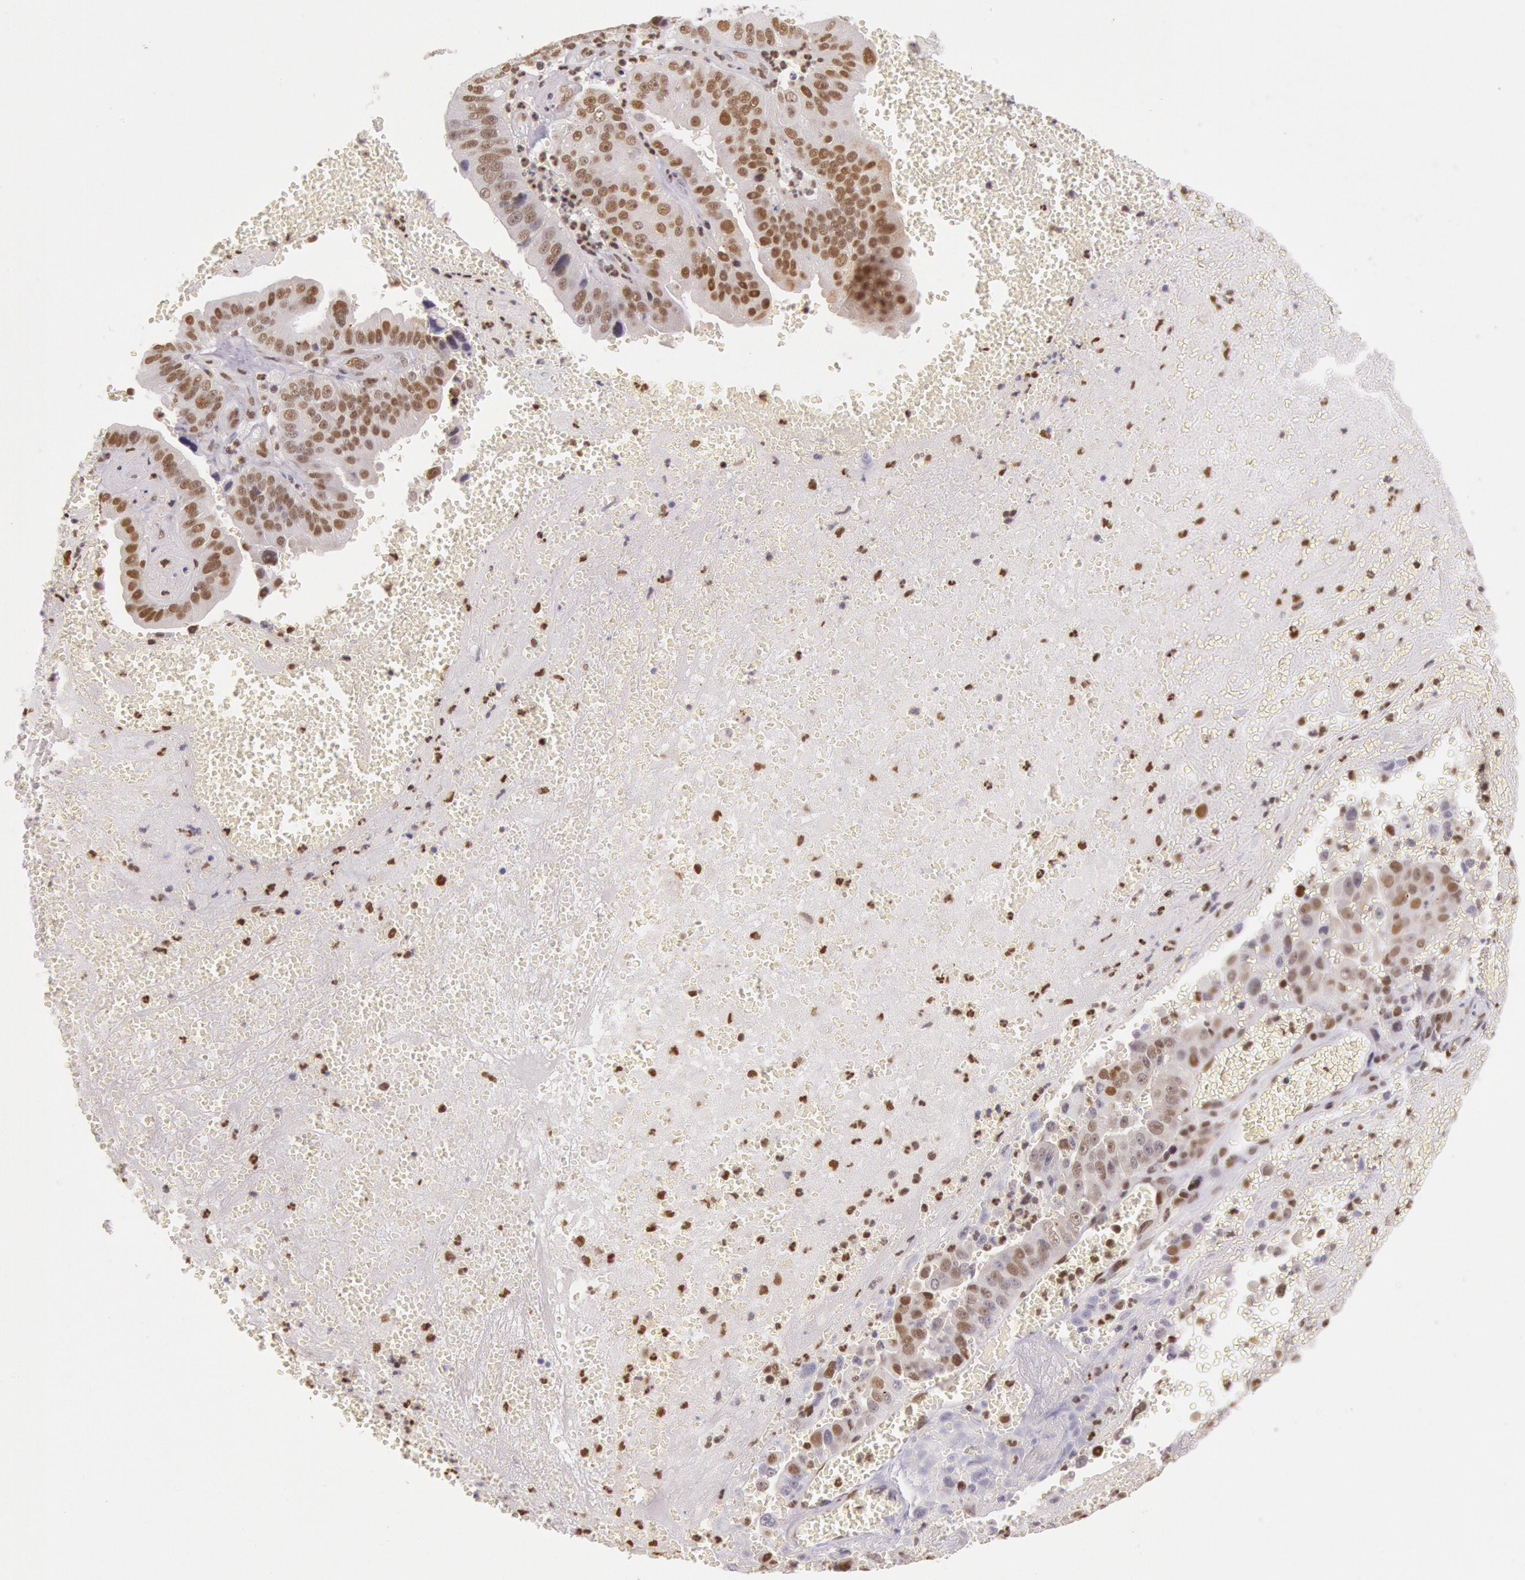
{"staining": {"intensity": "moderate", "quantity": "25%-75%", "location": "nuclear"}, "tissue": "liver cancer", "cell_type": "Tumor cells", "image_type": "cancer", "snomed": [{"axis": "morphology", "description": "Cholangiocarcinoma"}, {"axis": "topography", "description": "Liver"}], "caption": "Brown immunohistochemical staining in human liver cholangiocarcinoma reveals moderate nuclear expression in approximately 25%-75% of tumor cells.", "gene": "ESS2", "patient": {"sex": "female", "age": 79}}